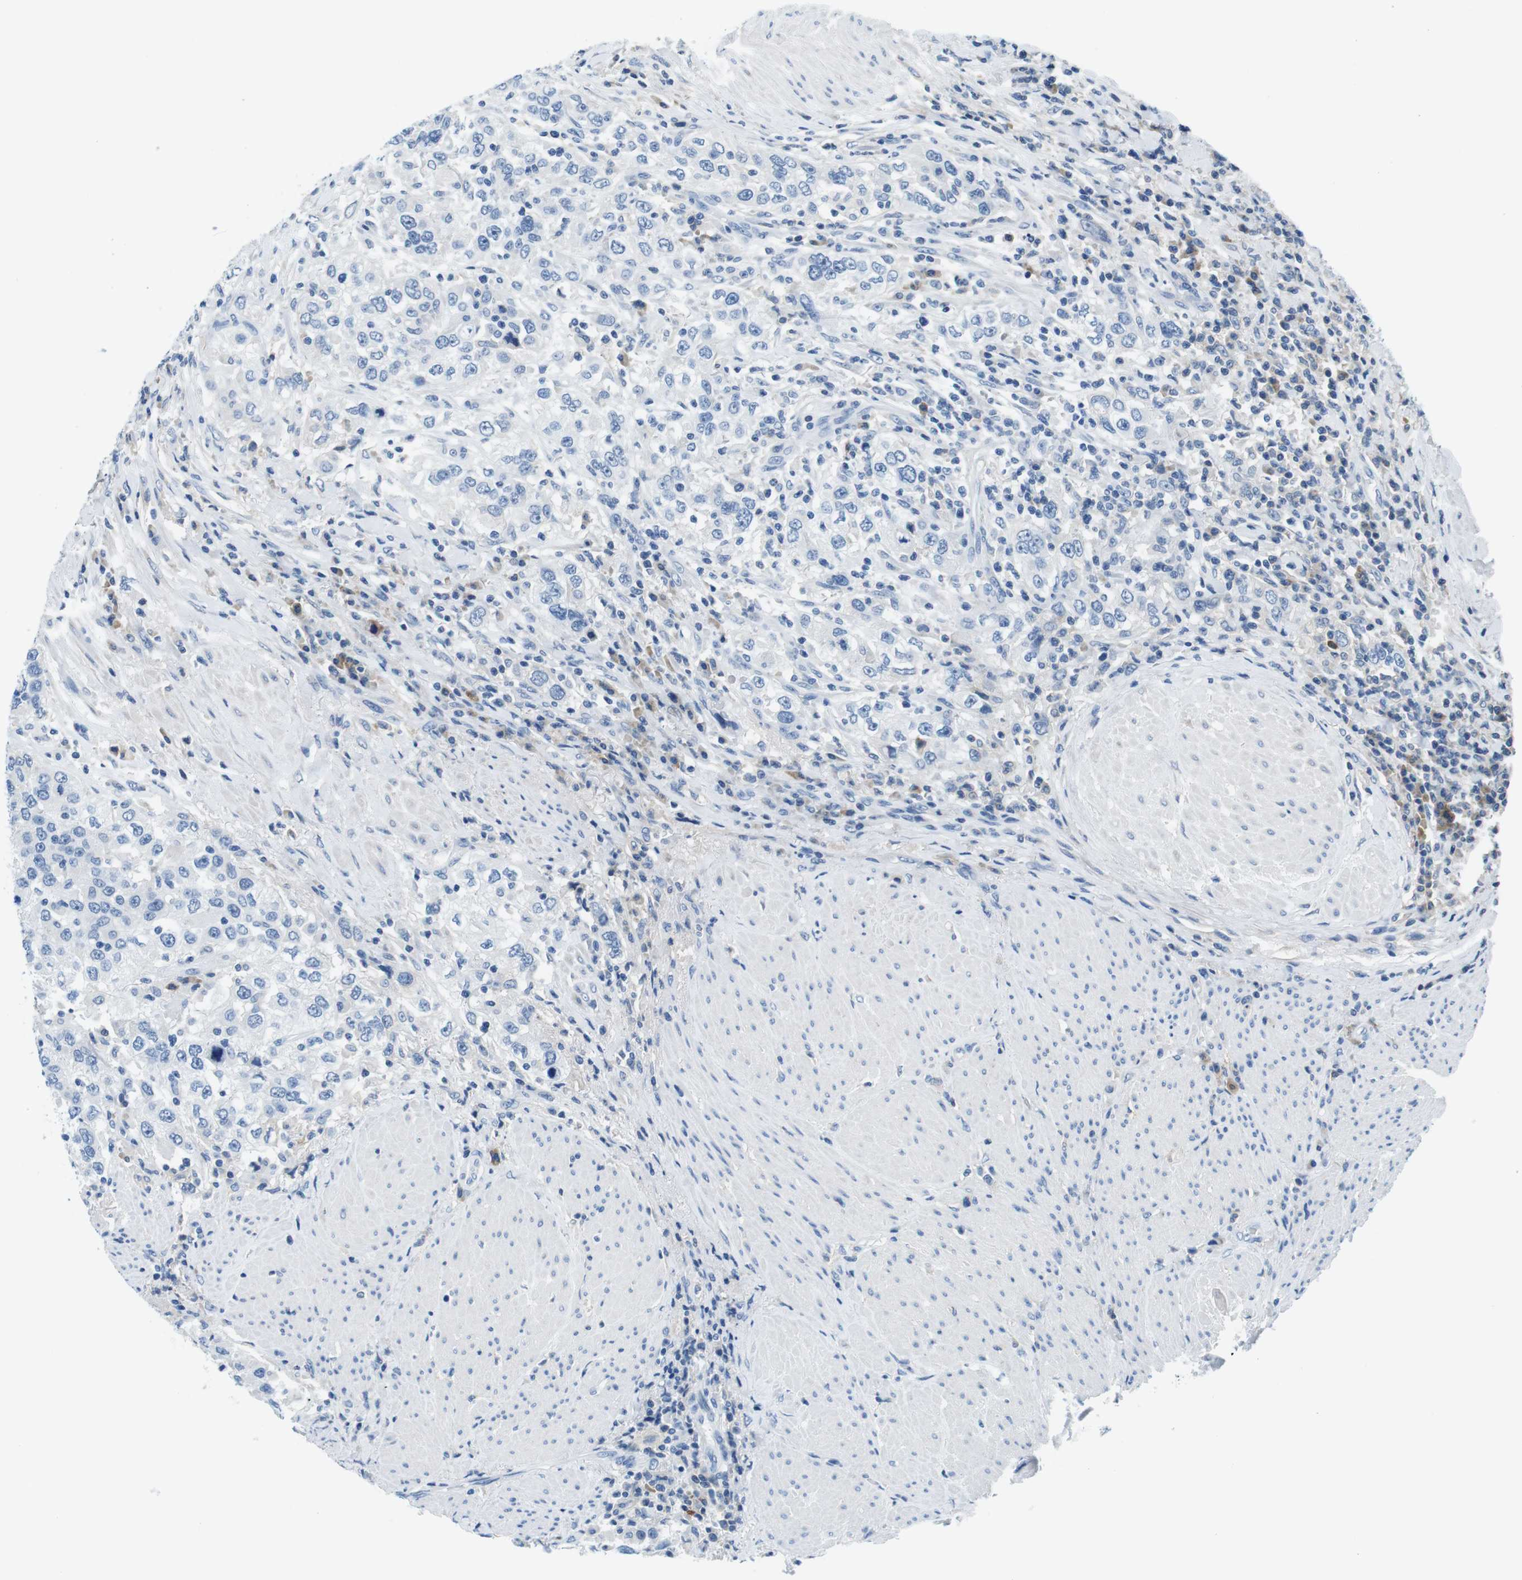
{"staining": {"intensity": "negative", "quantity": "none", "location": "none"}, "tissue": "urothelial cancer", "cell_type": "Tumor cells", "image_type": "cancer", "snomed": [{"axis": "morphology", "description": "Urothelial carcinoma, High grade"}, {"axis": "topography", "description": "Urinary bladder"}], "caption": "Image shows no significant protein staining in tumor cells of urothelial carcinoma (high-grade).", "gene": "IGHD", "patient": {"sex": "female", "age": 80}}